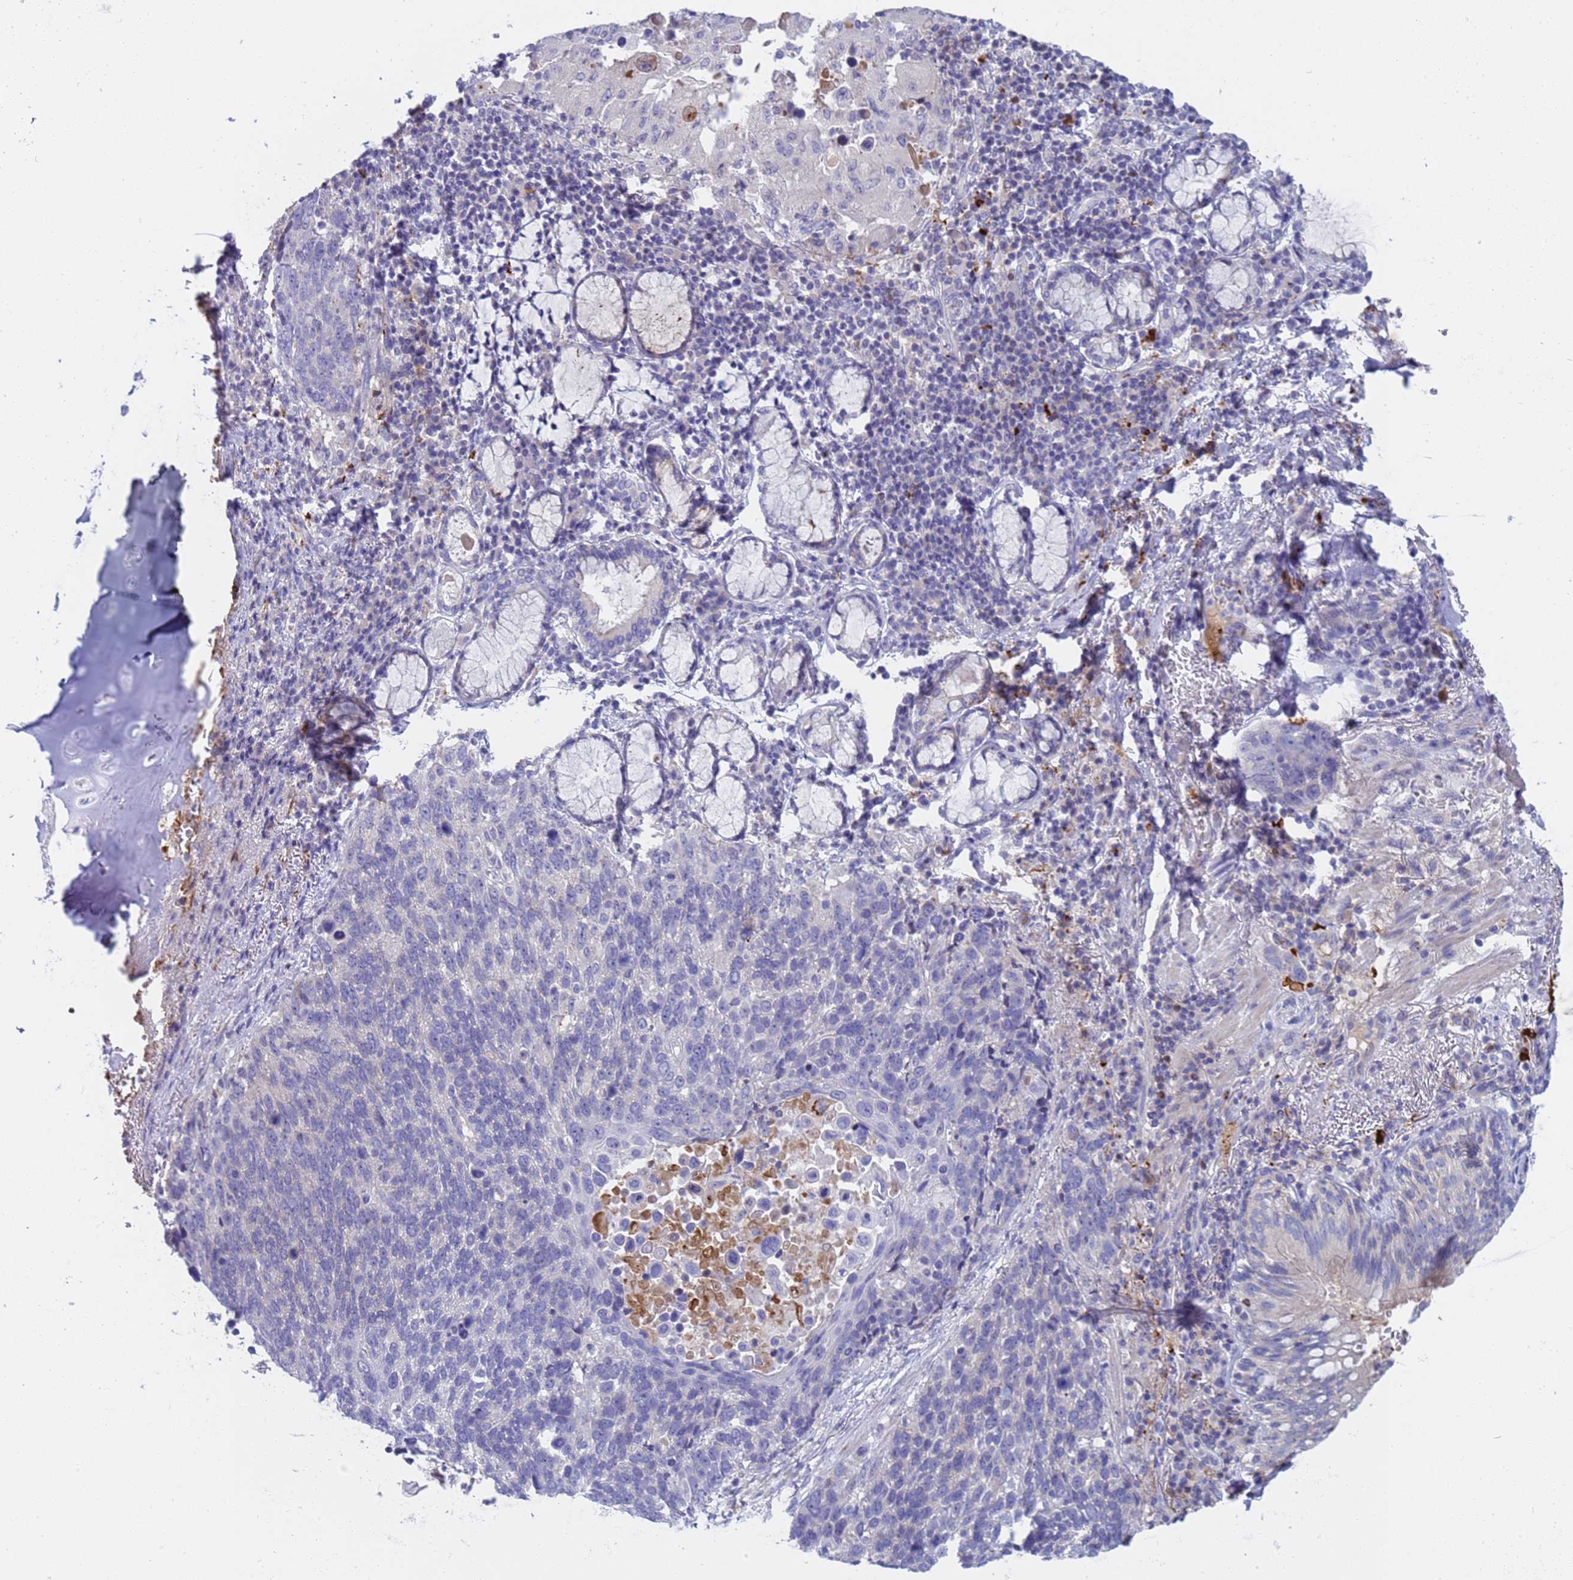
{"staining": {"intensity": "negative", "quantity": "none", "location": "none"}, "tissue": "lung cancer", "cell_type": "Tumor cells", "image_type": "cancer", "snomed": [{"axis": "morphology", "description": "Squamous cell carcinoma, NOS"}, {"axis": "topography", "description": "Lung"}], "caption": "This is an IHC histopathology image of human lung cancer. There is no staining in tumor cells.", "gene": "C4orf46", "patient": {"sex": "male", "age": 66}}